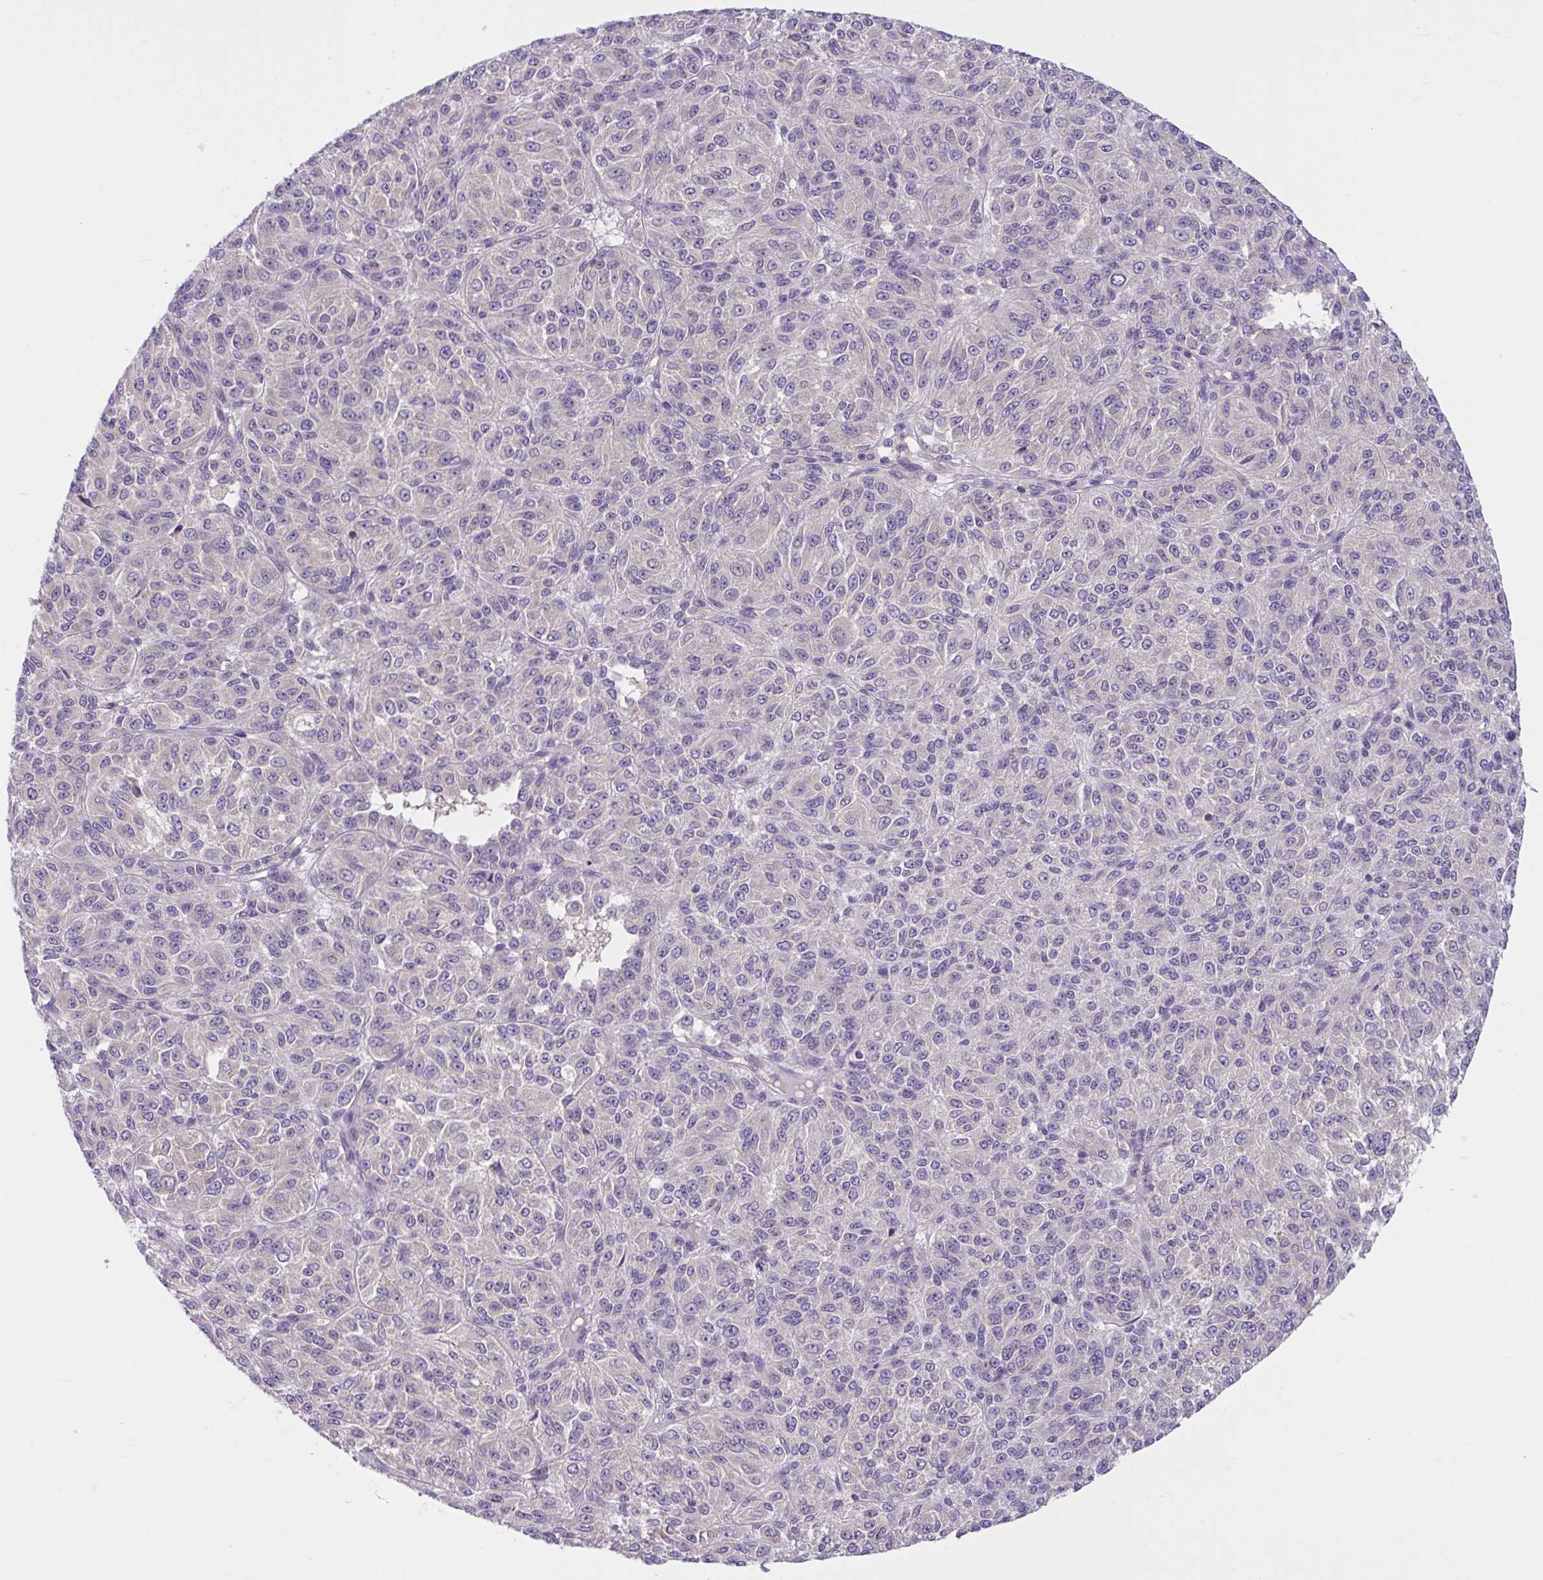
{"staining": {"intensity": "negative", "quantity": "none", "location": "none"}, "tissue": "melanoma", "cell_type": "Tumor cells", "image_type": "cancer", "snomed": [{"axis": "morphology", "description": "Malignant melanoma, Metastatic site"}, {"axis": "topography", "description": "Brain"}], "caption": "The immunohistochemistry (IHC) micrograph has no significant expression in tumor cells of melanoma tissue. (DAB (3,3'-diaminobenzidine) IHC visualized using brightfield microscopy, high magnification).", "gene": "WNT9B", "patient": {"sex": "female", "age": 56}}